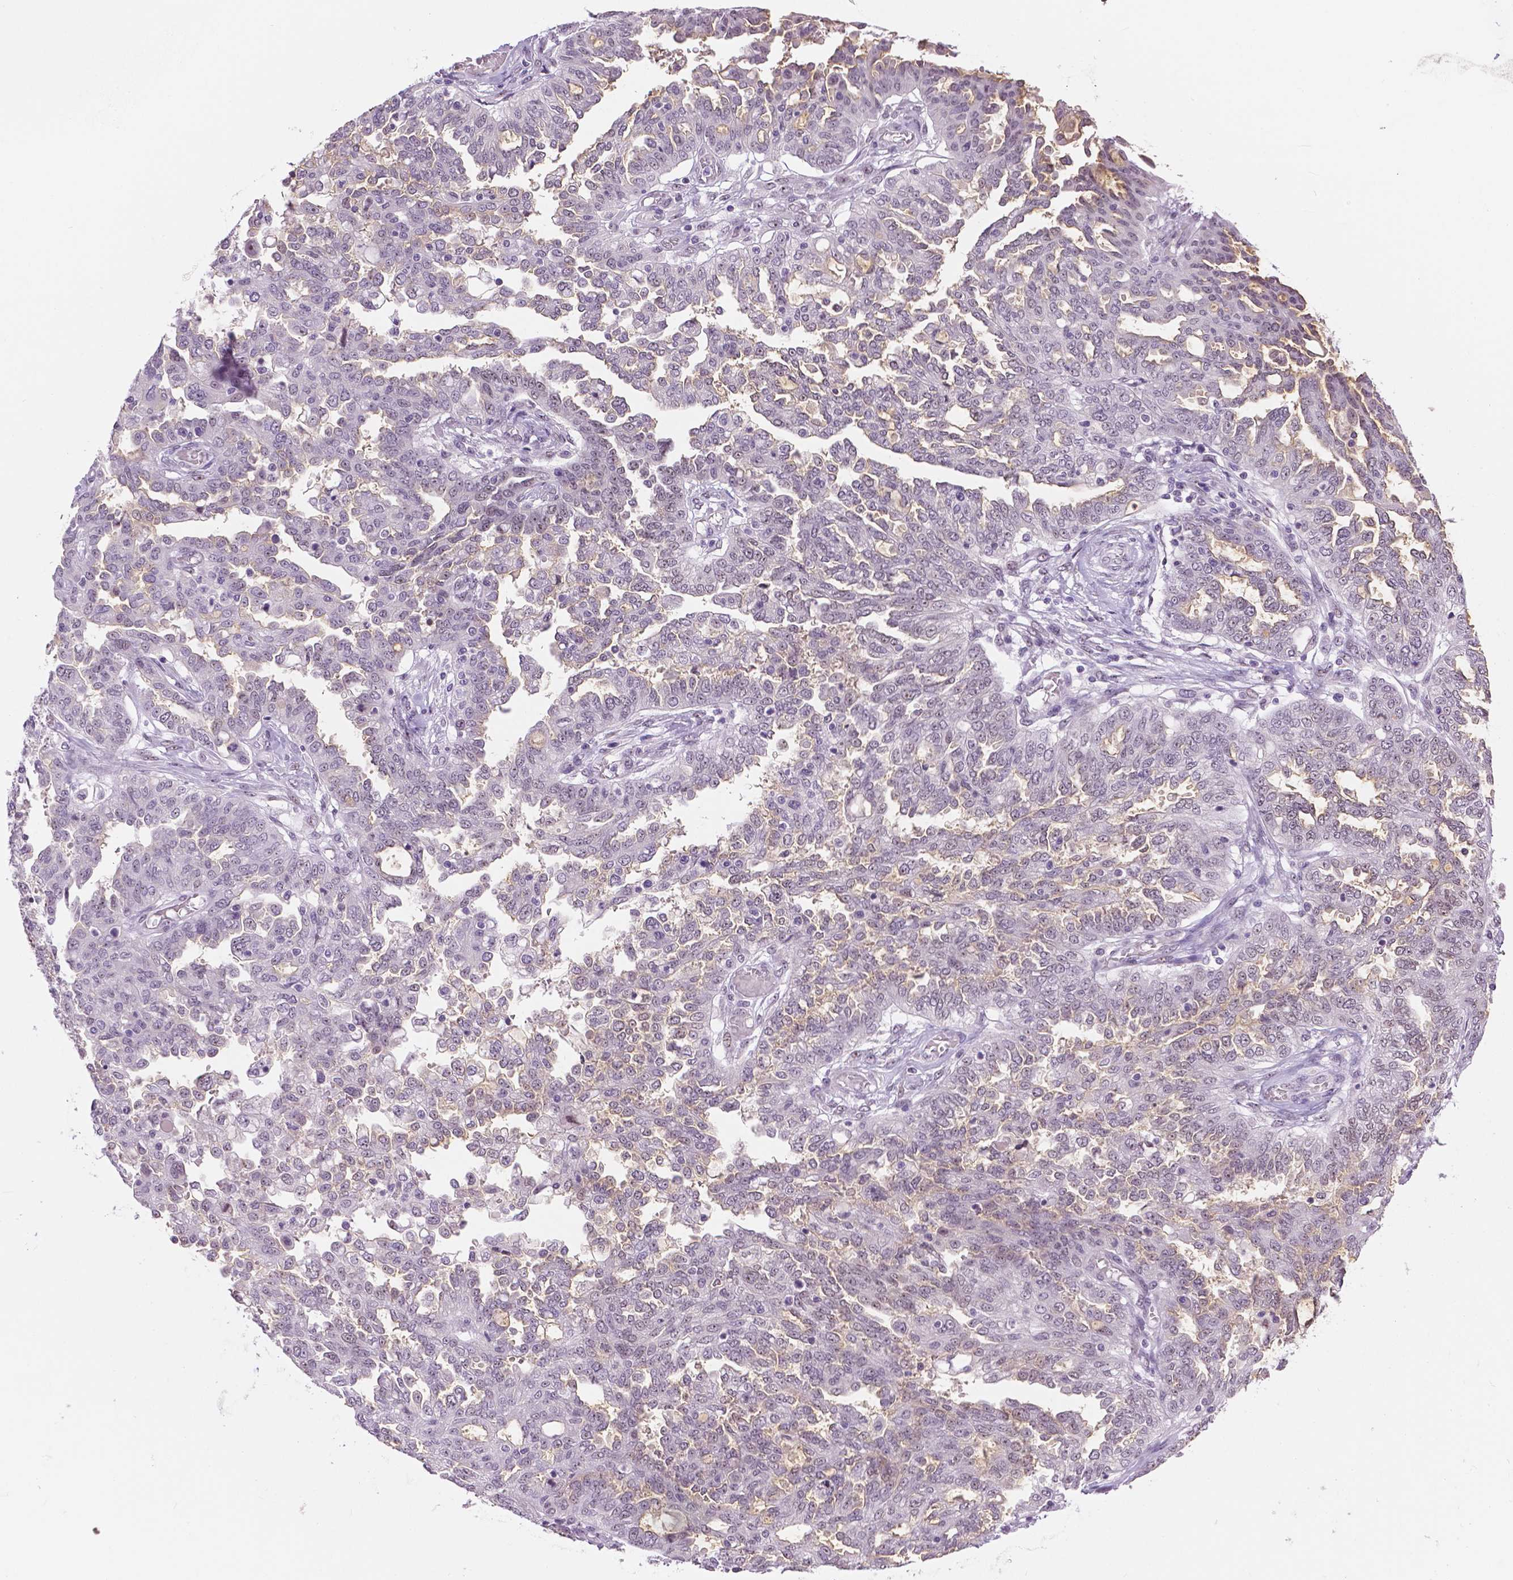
{"staining": {"intensity": "negative", "quantity": "none", "location": "none"}, "tissue": "ovarian cancer", "cell_type": "Tumor cells", "image_type": "cancer", "snomed": [{"axis": "morphology", "description": "Cystadenocarcinoma, serous, NOS"}, {"axis": "topography", "description": "Ovary"}], "caption": "Human serous cystadenocarcinoma (ovarian) stained for a protein using immunohistochemistry exhibits no expression in tumor cells.", "gene": "NHP2", "patient": {"sex": "female", "age": 67}}